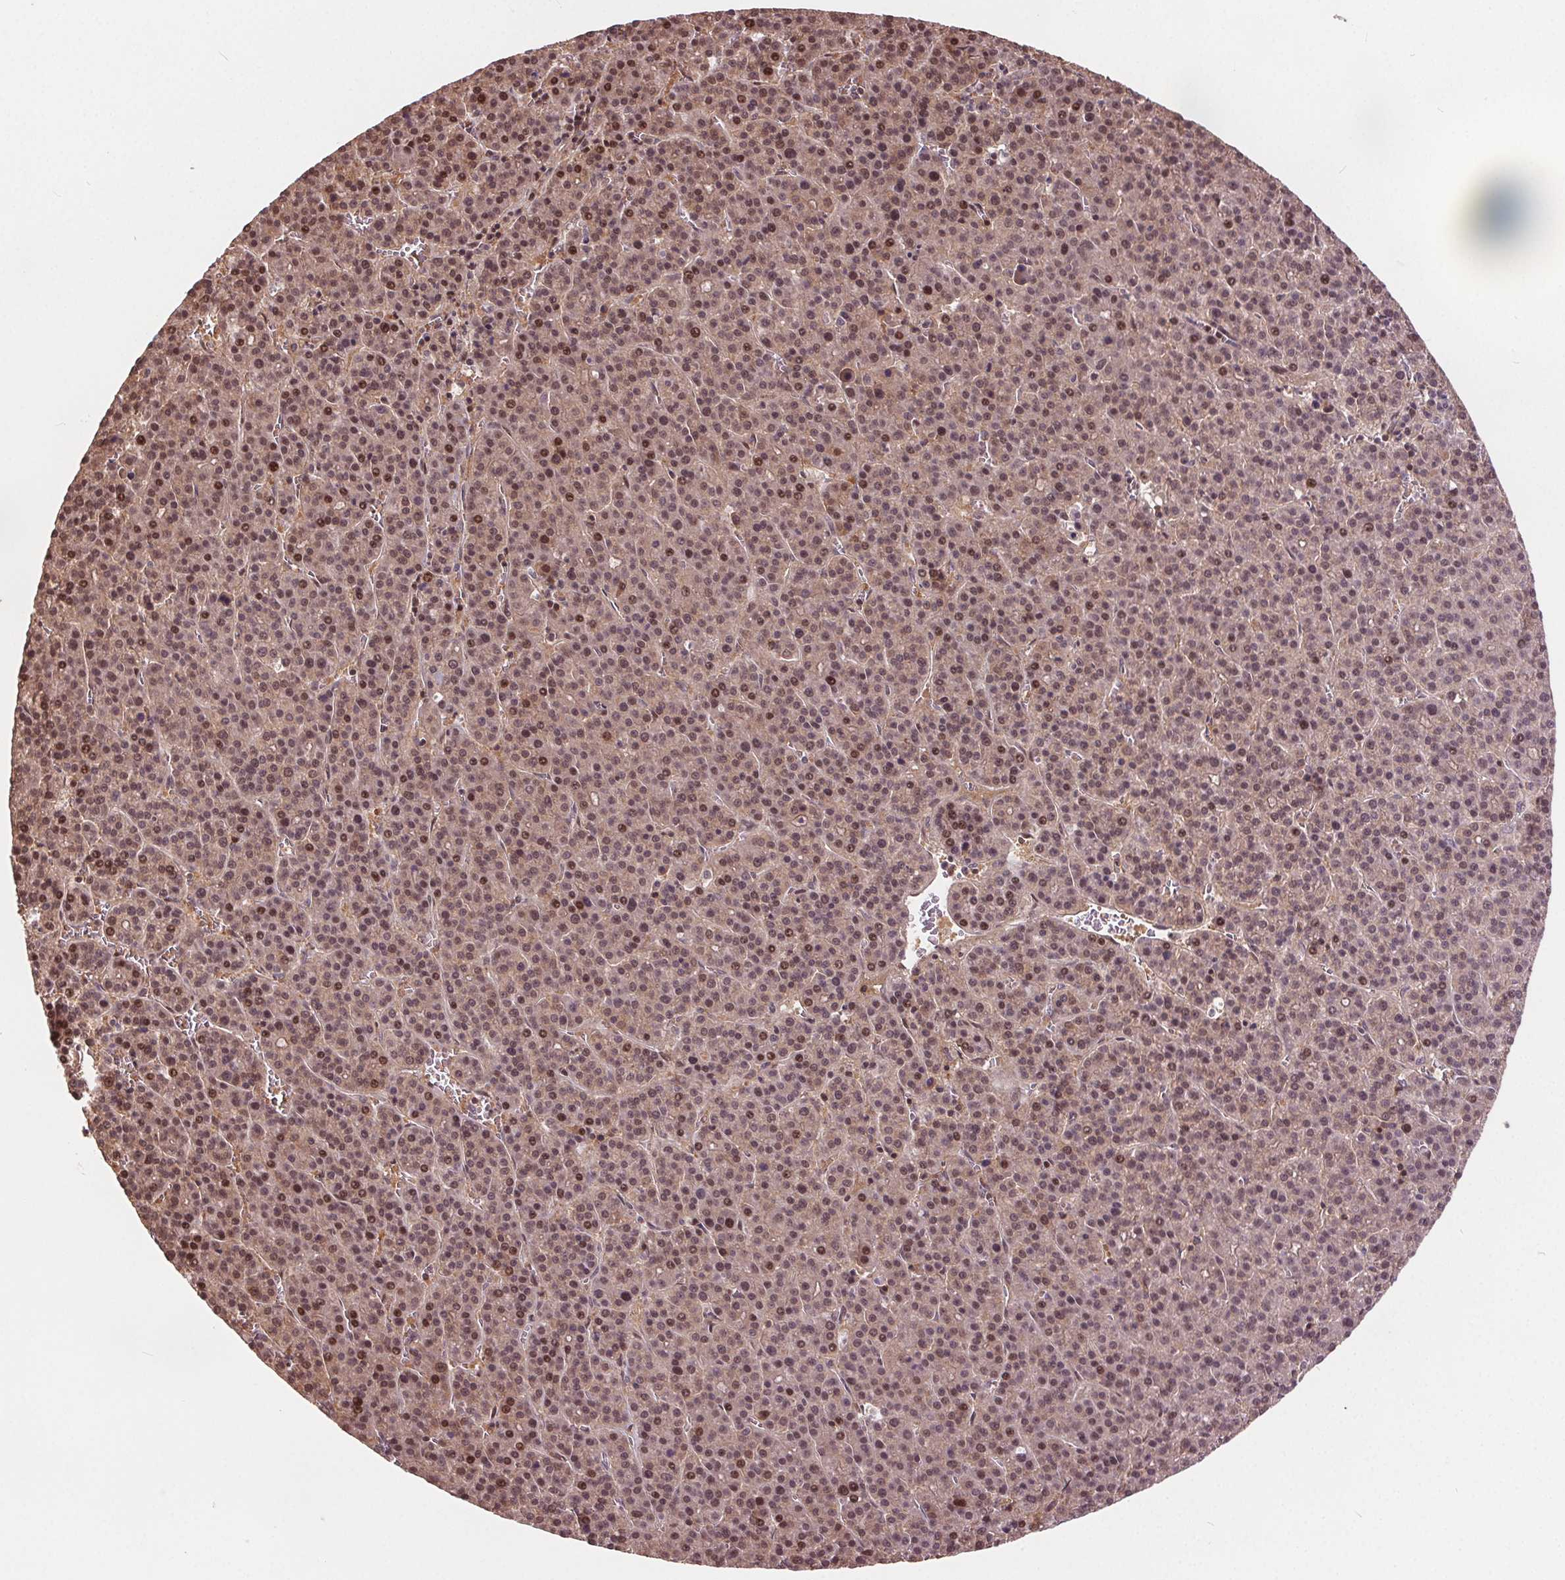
{"staining": {"intensity": "moderate", "quantity": ">75%", "location": "nuclear"}, "tissue": "liver cancer", "cell_type": "Tumor cells", "image_type": "cancer", "snomed": [{"axis": "morphology", "description": "Carcinoma, Hepatocellular, NOS"}, {"axis": "topography", "description": "Liver"}], "caption": "Human hepatocellular carcinoma (liver) stained for a protein (brown) demonstrates moderate nuclear positive positivity in approximately >75% of tumor cells.", "gene": "HIF1AN", "patient": {"sex": "female", "age": 58}}